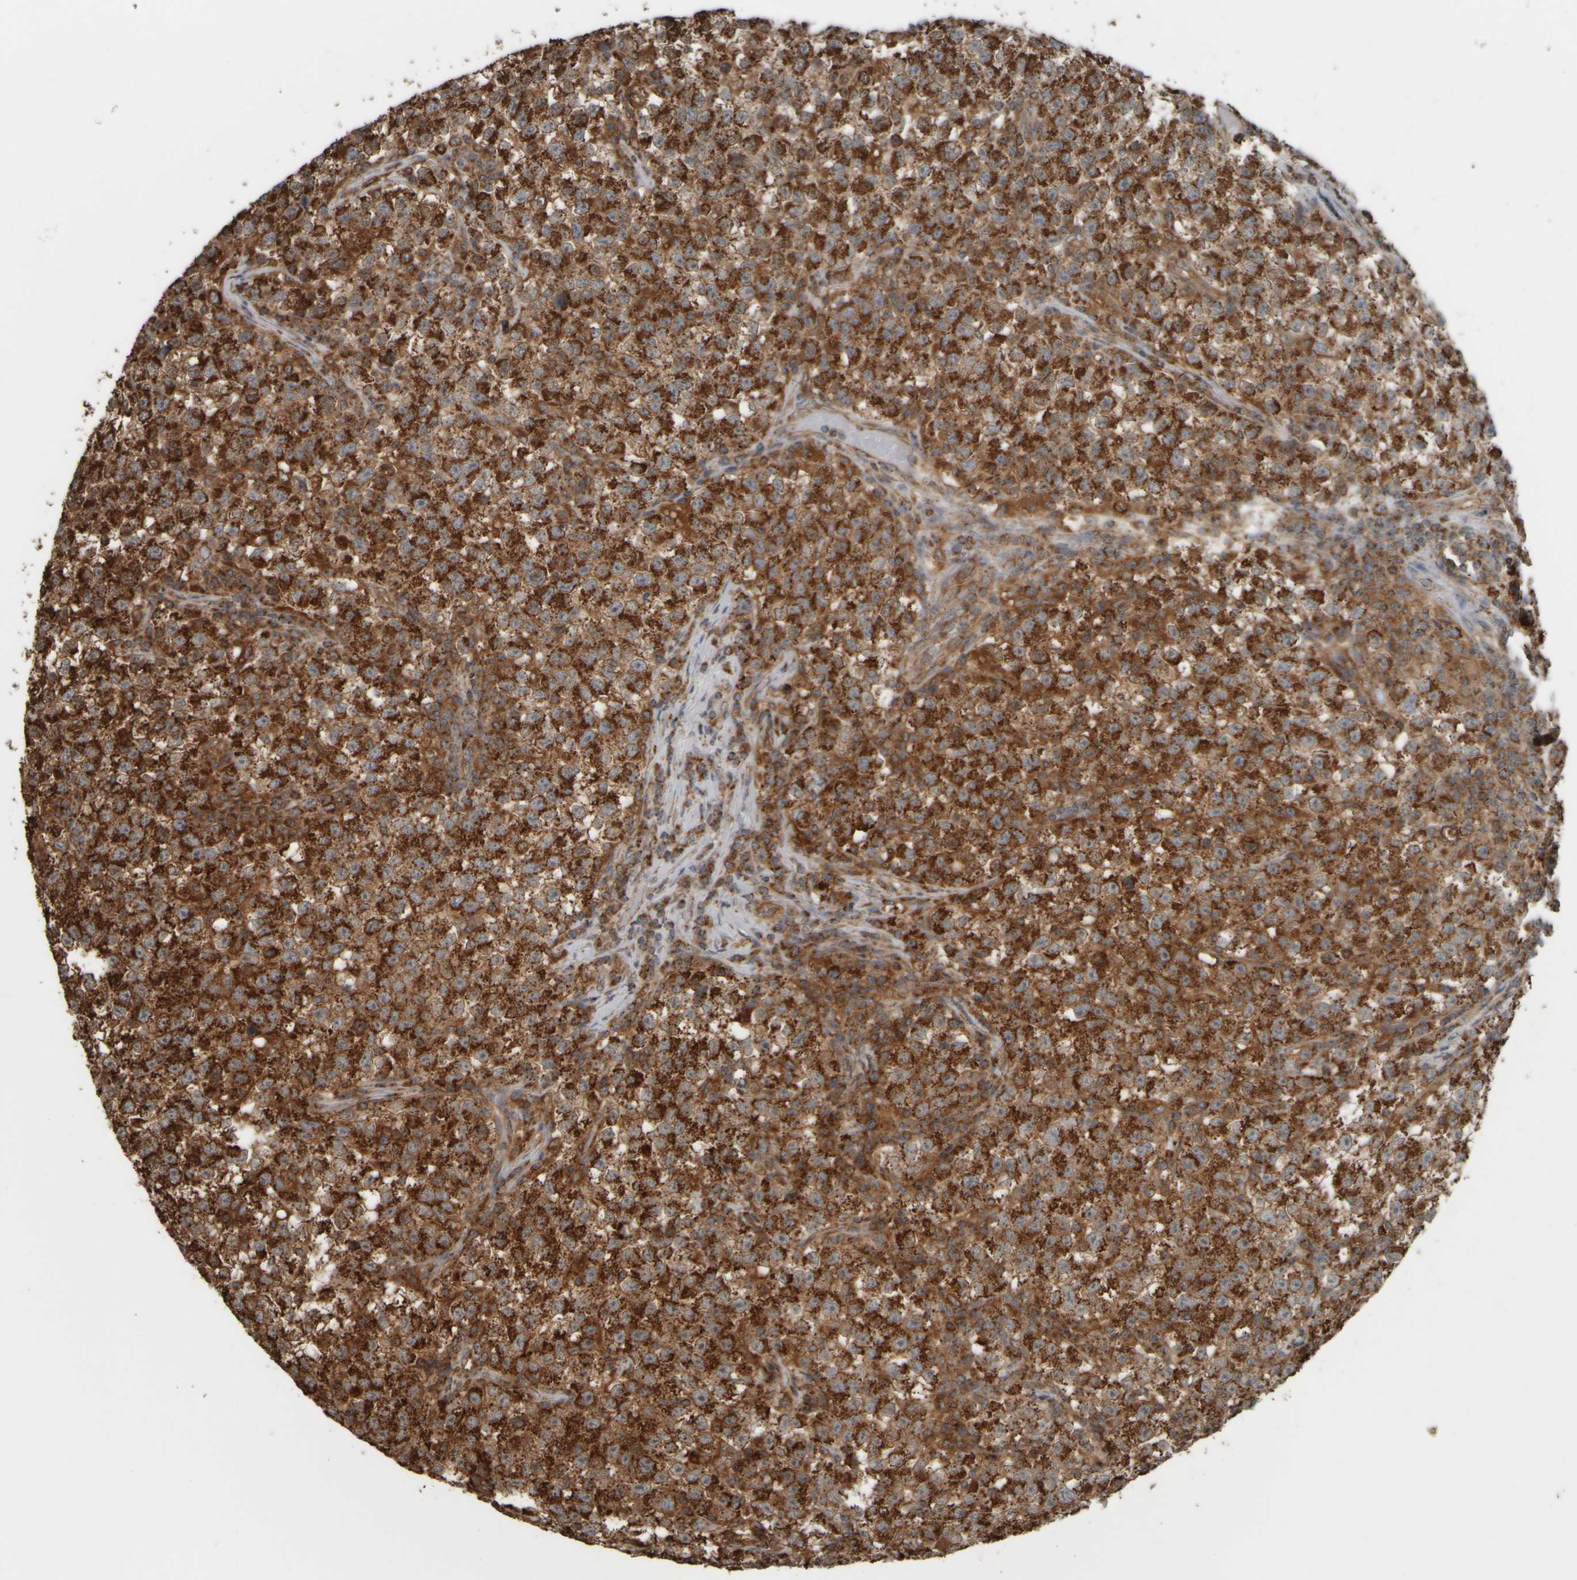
{"staining": {"intensity": "strong", "quantity": ">75%", "location": "cytoplasmic/membranous"}, "tissue": "testis cancer", "cell_type": "Tumor cells", "image_type": "cancer", "snomed": [{"axis": "morphology", "description": "Seminoma, NOS"}, {"axis": "topography", "description": "Testis"}], "caption": "The photomicrograph demonstrates staining of testis cancer (seminoma), revealing strong cytoplasmic/membranous protein staining (brown color) within tumor cells.", "gene": "APBB2", "patient": {"sex": "male", "age": 22}}